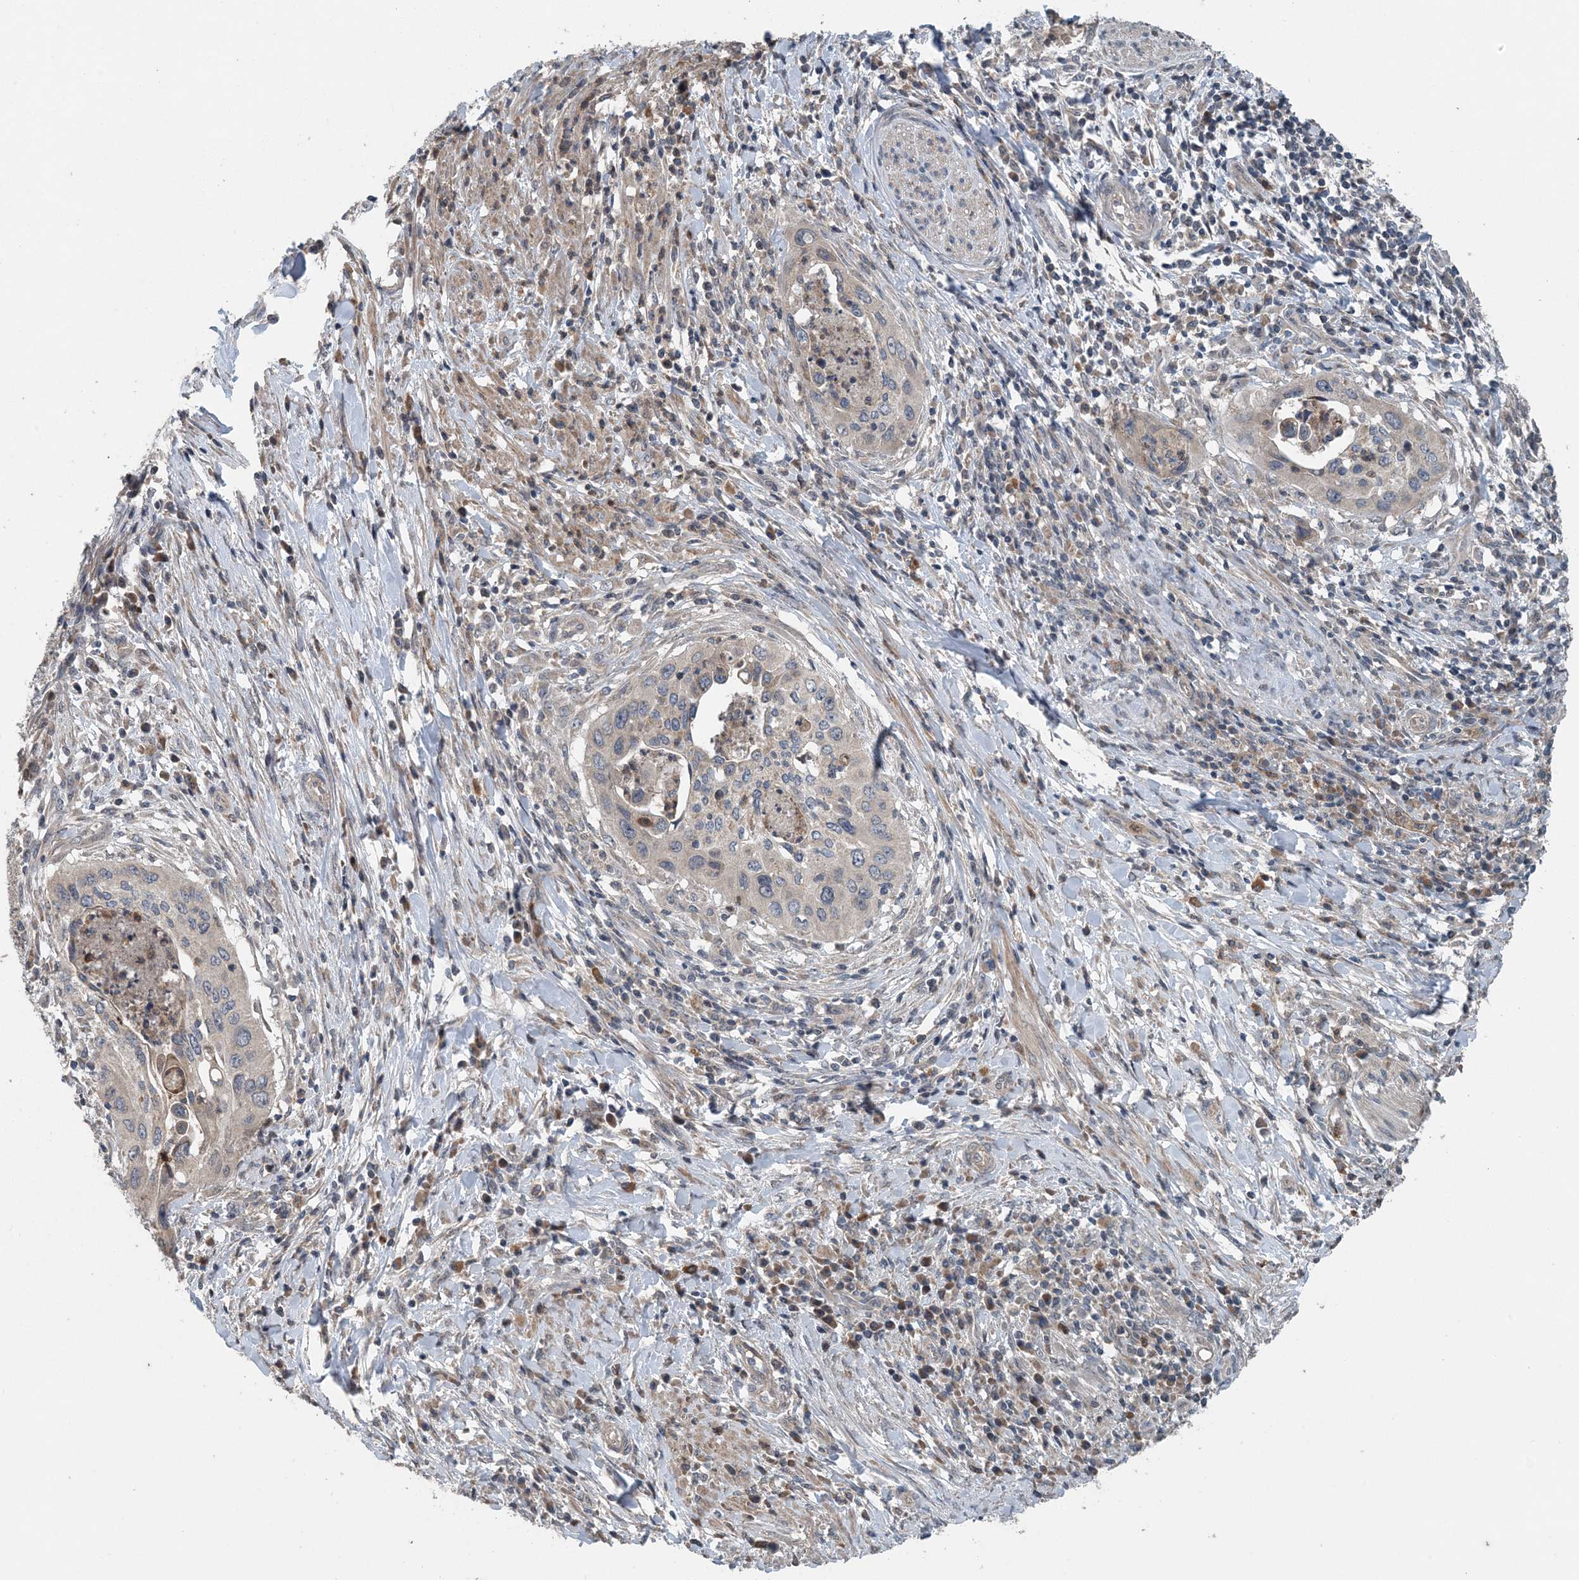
{"staining": {"intensity": "negative", "quantity": "none", "location": "none"}, "tissue": "cervical cancer", "cell_type": "Tumor cells", "image_type": "cancer", "snomed": [{"axis": "morphology", "description": "Squamous cell carcinoma, NOS"}, {"axis": "topography", "description": "Cervix"}], "caption": "The micrograph reveals no staining of tumor cells in squamous cell carcinoma (cervical).", "gene": "MYO9B", "patient": {"sex": "female", "age": 38}}